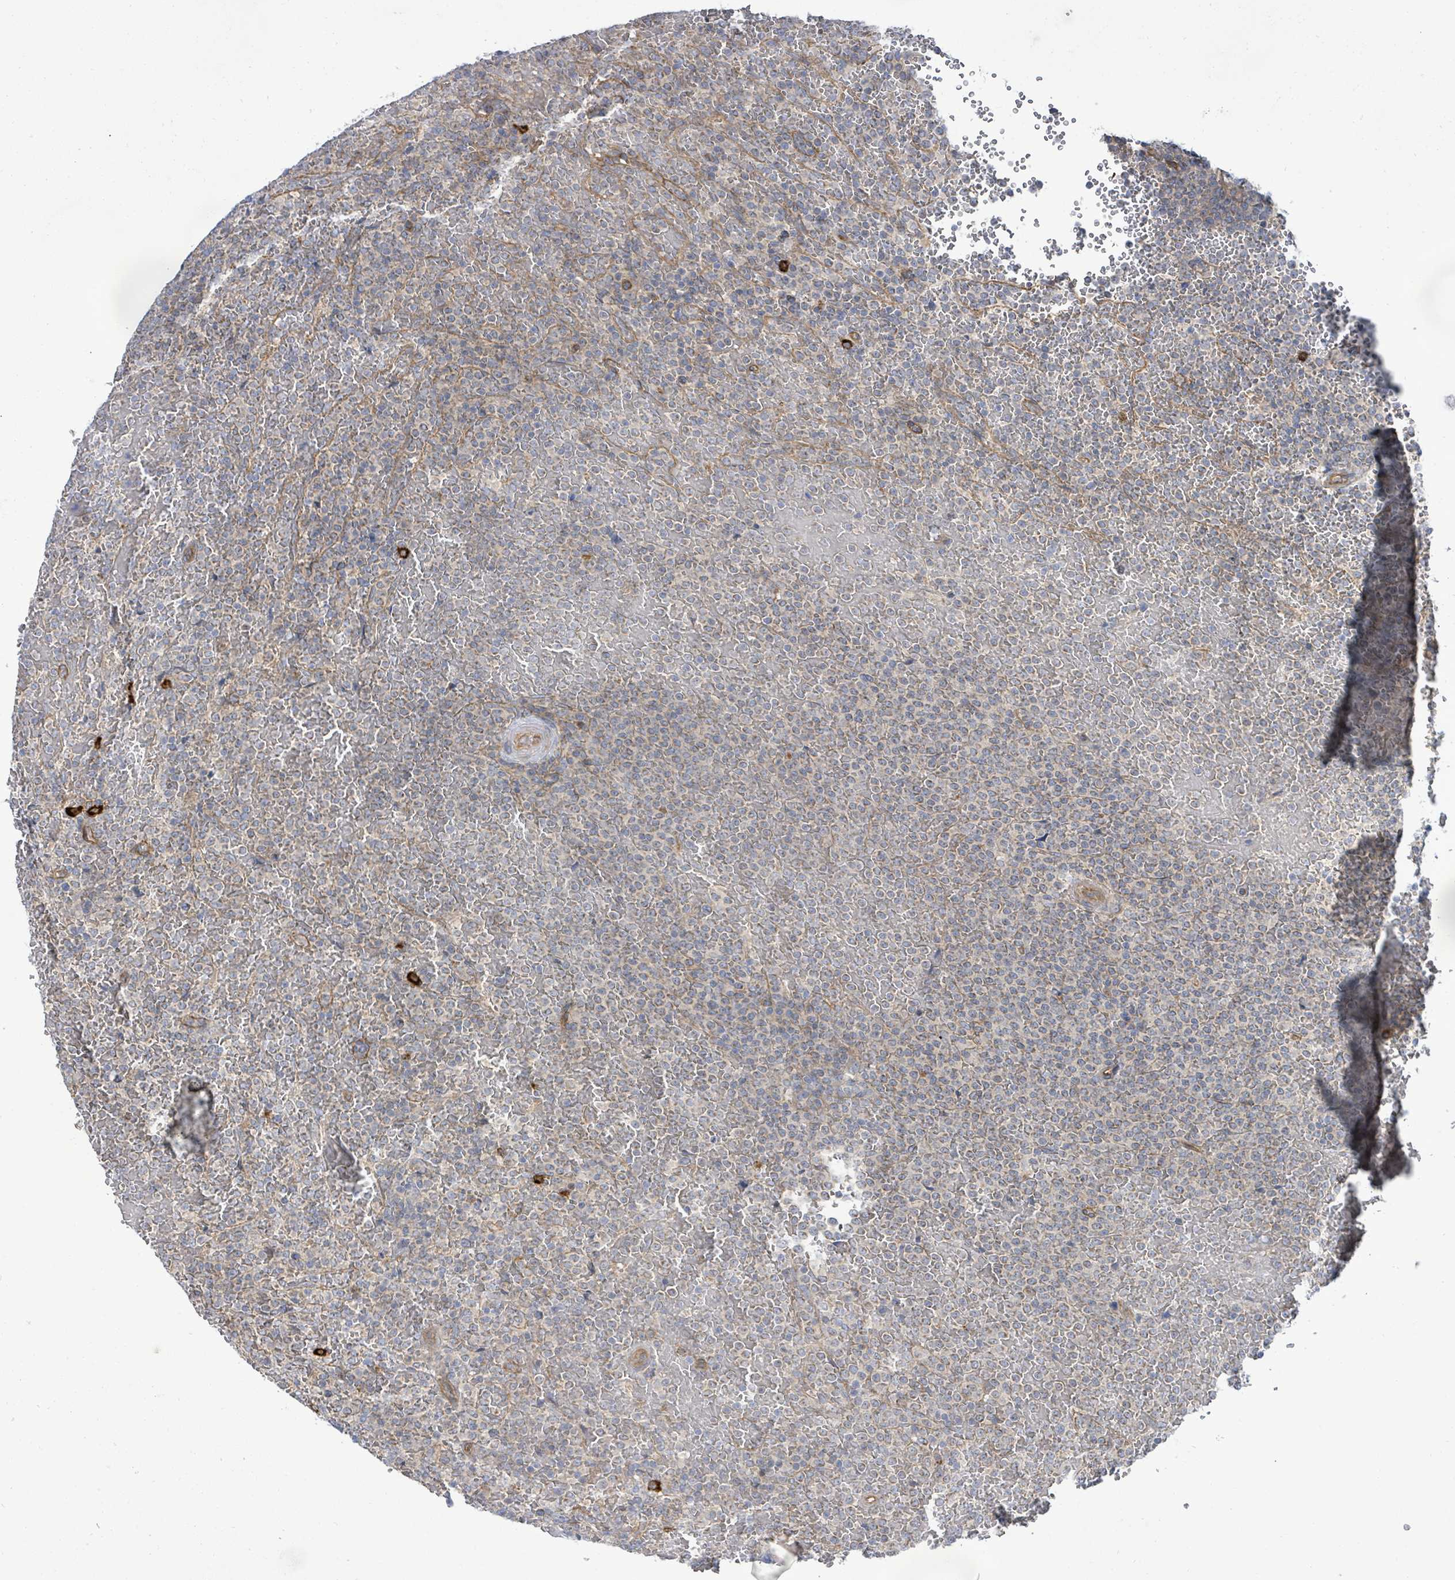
{"staining": {"intensity": "weak", "quantity": "25%-75%", "location": "cytoplasmic/membranous"}, "tissue": "lymphoma", "cell_type": "Tumor cells", "image_type": "cancer", "snomed": [{"axis": "morphology", "description": "Malignant lymphoma, non-Hodgkin's type, Low grade"}, {"axis": "topography", "description": "Spleen"}], "caption": "Immunohistochemistry (IHC) histopathology image of malignant lymphoma, non-Hodgkin's type (low-grade) stained for a protein (brown), which demonstrates low levels of weak cytoplasmic/membranous staining in approximately 25%-75% of tumor cells.", "gene": "KBTBD11", "patient": {"sex": "male", "age": 60}}